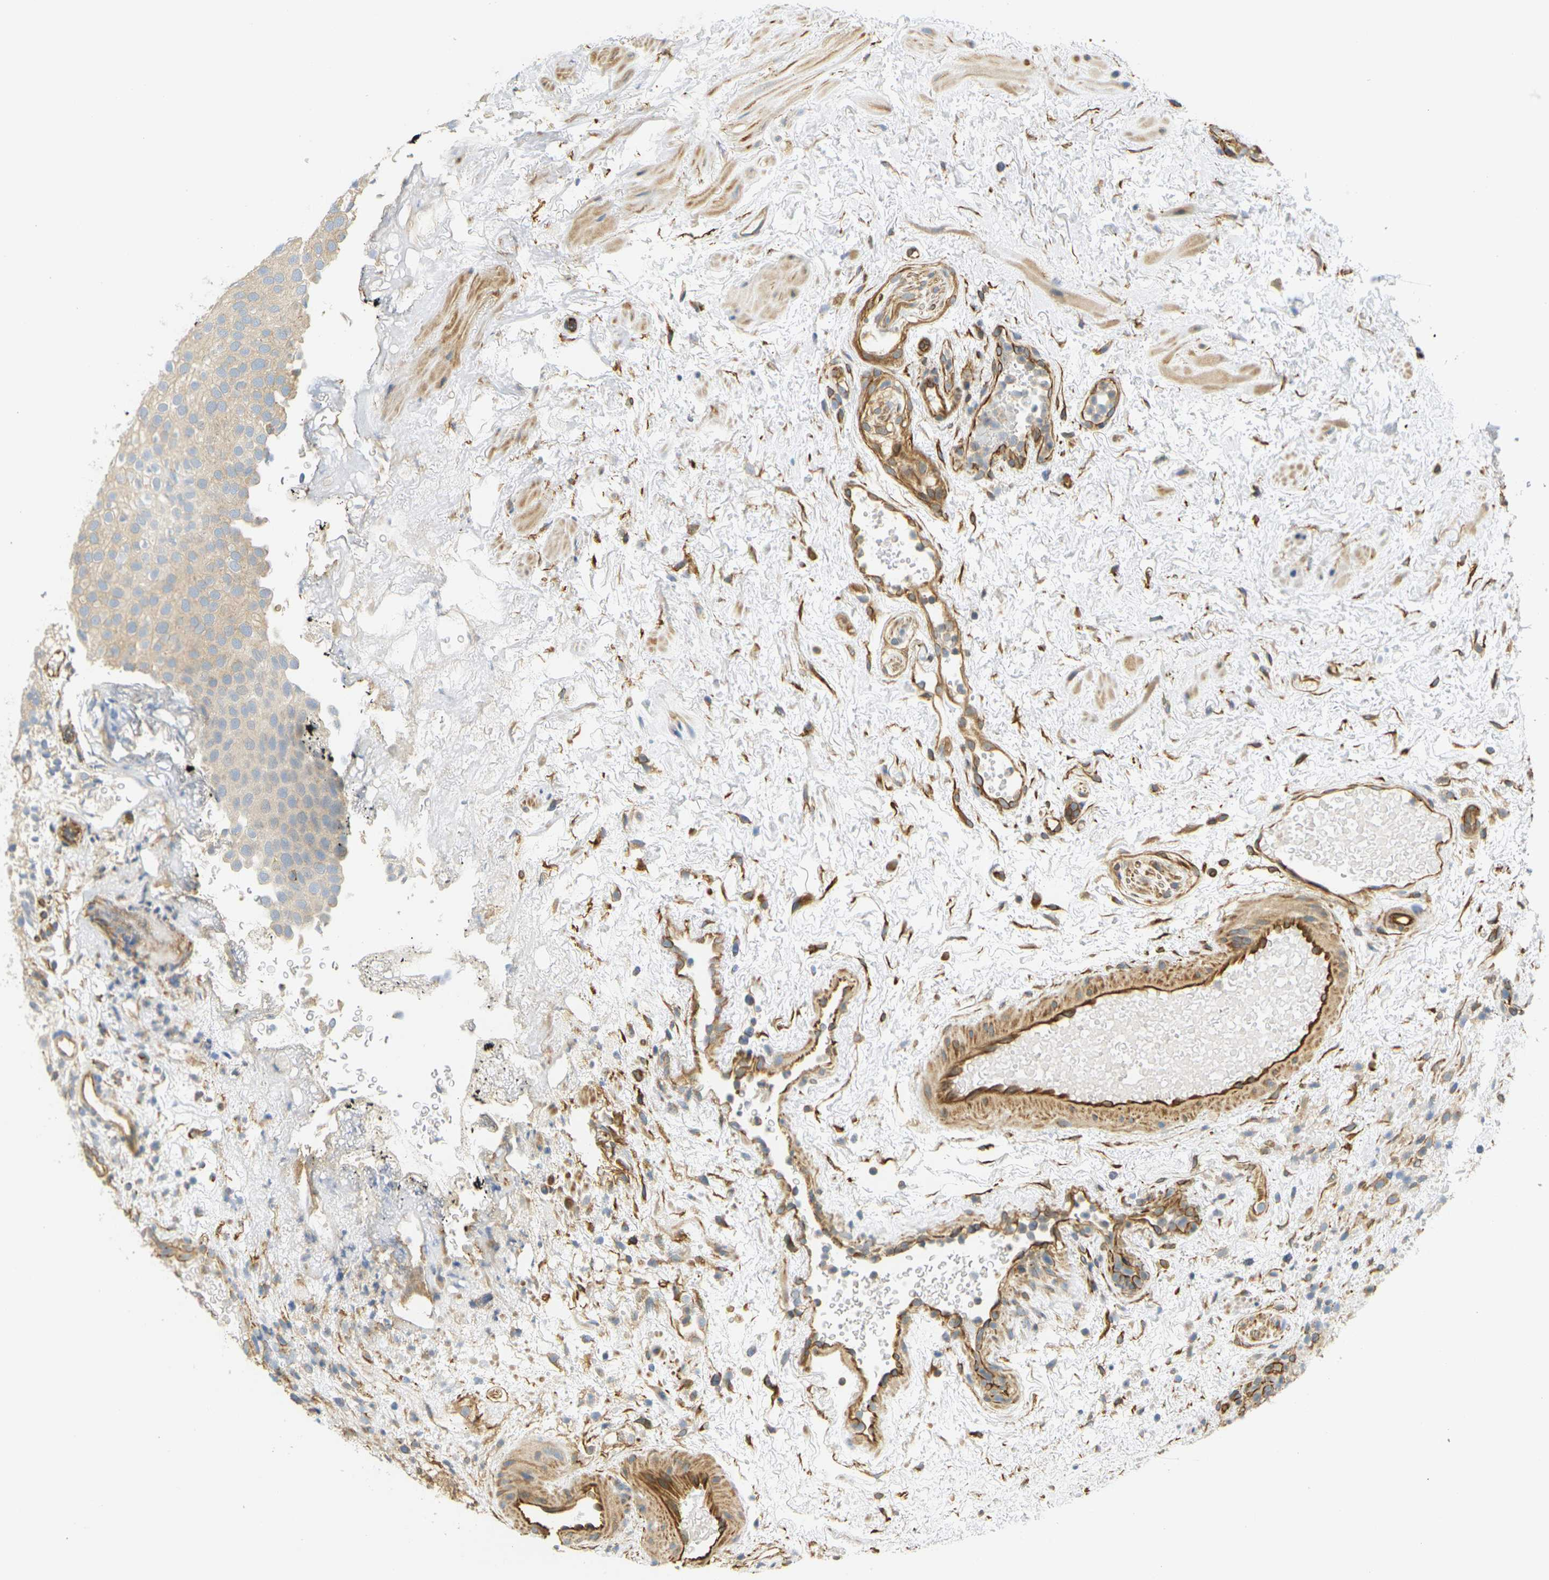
{"staining": {"intensity": "weak", "quantity": ">75%", "location": "cytoplasmic/membranous"}, "tissue": "urothelial cancer", "cell_type": "Tumor cells", "image_type": "cancer", "snomed": [{"axis": "morphology", "description": "Urothelial carcinoma, Low grade"}, {"axis": "topography", "description": "Urinary bladder"}], "caption": "This micrograph displays immunohistochemistry staining of urothelial carcinoma (low-grade), with low weak cytoplasmic/membranous positivity in approximately >75% of tumor cells.", "gene": "CYTH3", "patient": {"sex": "male", "age": 78}}